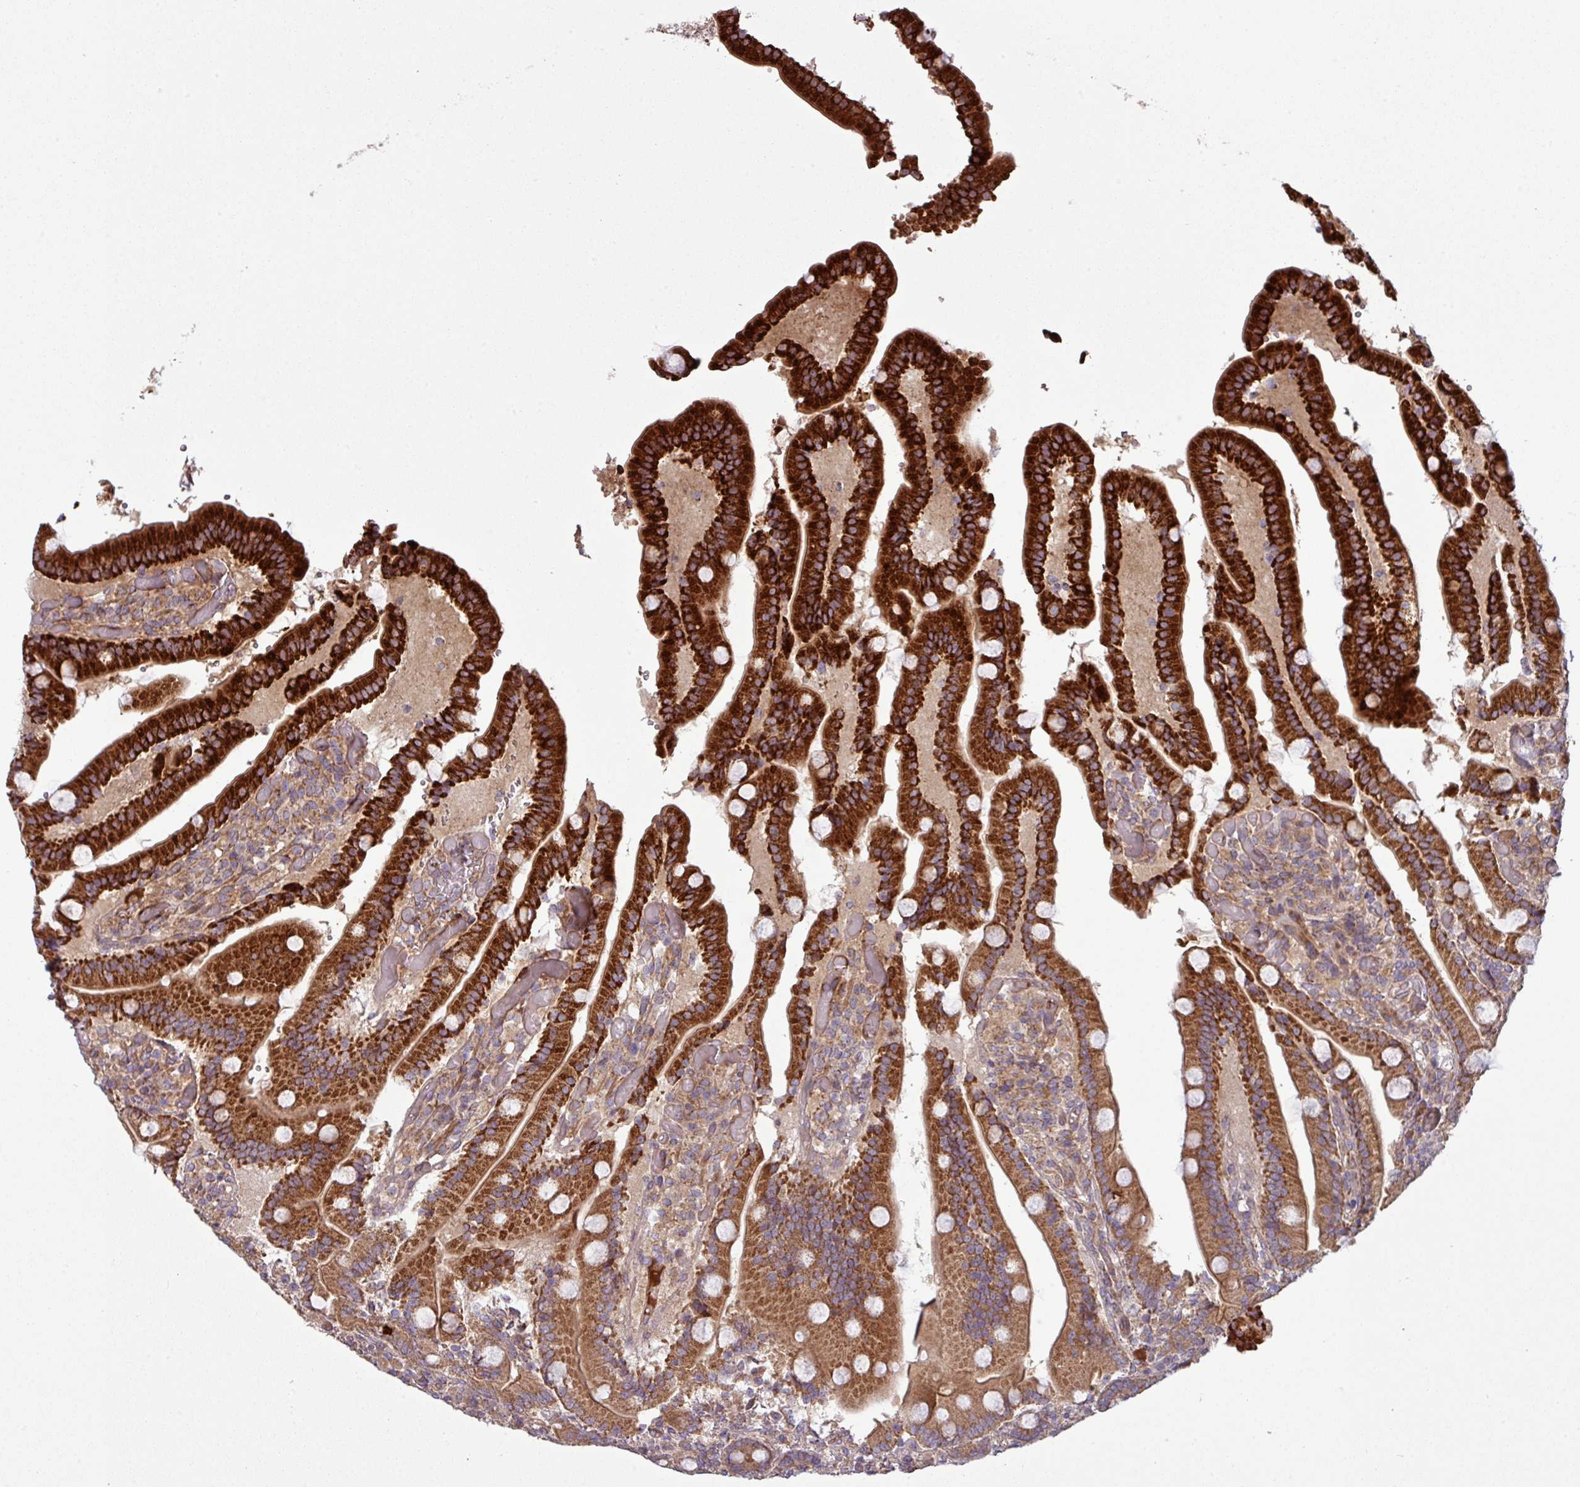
{"staining": {"intensity": "strong", "quantity": ">75%", "location": "cytoplasmic/membranous"}, "tissue": "duodenum", "cell_type": "Glandular cells", "image_type": "normal", "snomed": [{"axis": "morphology", "description": "Normal tissue, NOS"}, {"axis": "topography", "description": "Duodenum"}], "caption": "Duodenum stained with a brown dye exhibits strong cytoplasmic/membranous positive staining in about >75% of glandular cells.", "gene": "SNRNP25", "patient": {"sex": "female", "age": 62}}